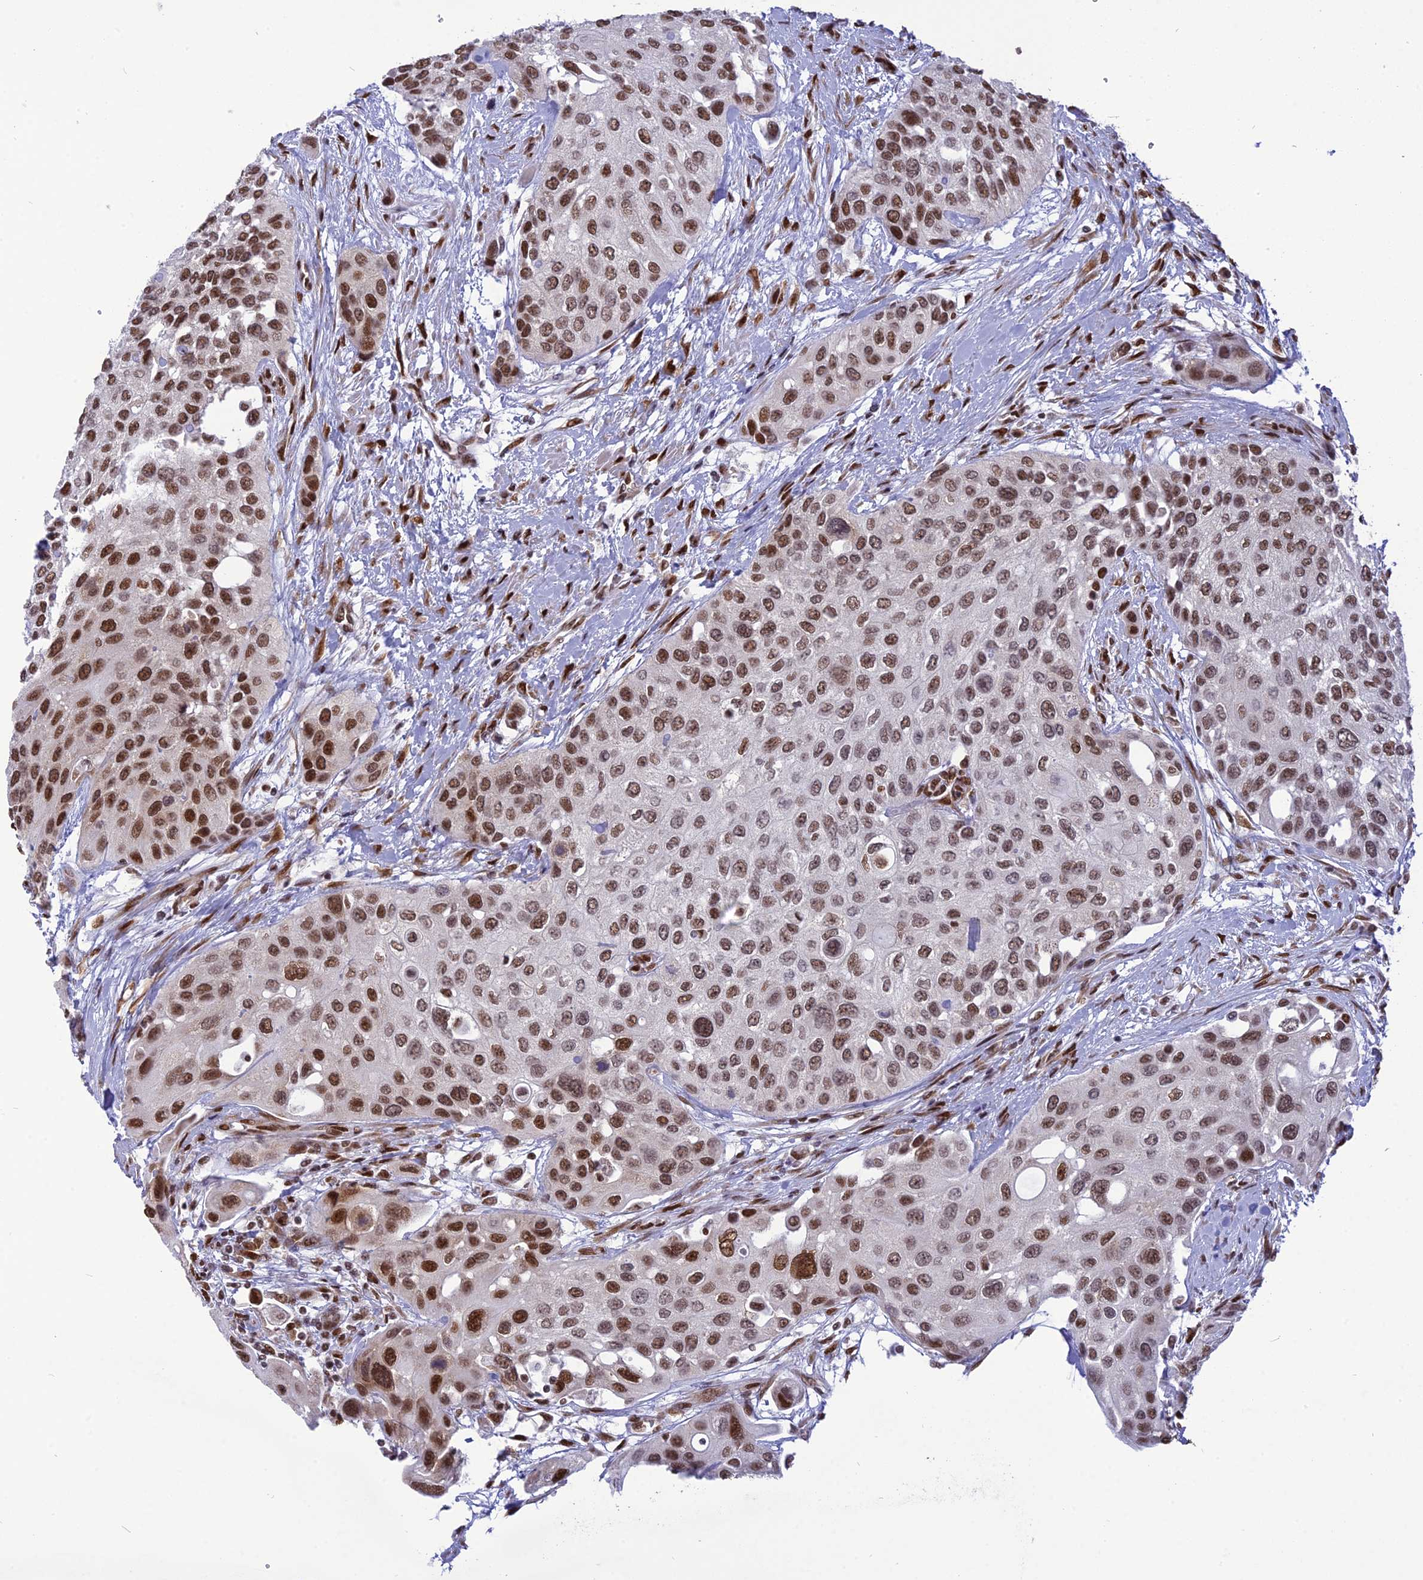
{"staining": {"intensity": "moderate", "quantity": ">75%", "location": "nuclear"}, "tissue": "urothelial cancer", "cell_type": "Tumor cells", "image_type": "cancer", "snomed": [{"axis": "morphology", "description": "Normal tissue, NOS"}, {"axis": "morphology", "description": "Urothelial carcinoma, High grade"}, {"axis": "topography", "description": "Vascular tissue"}, {"axis": "topography", "description": "Urinary bladder"}], "caption": "Immunohistochemical staining of high-grade urothelial carcinoma shows medium levels of moderate nuclear protein expression in about >75% of tumor cells. (Stains: DAB (3,3'-diaminobenzidine) in brown, nuclei in blue, Microscopy: brightfield microscopy at high magnification).", "gene": "DDX1", "patient": {"sex": "female", "age": 56}}